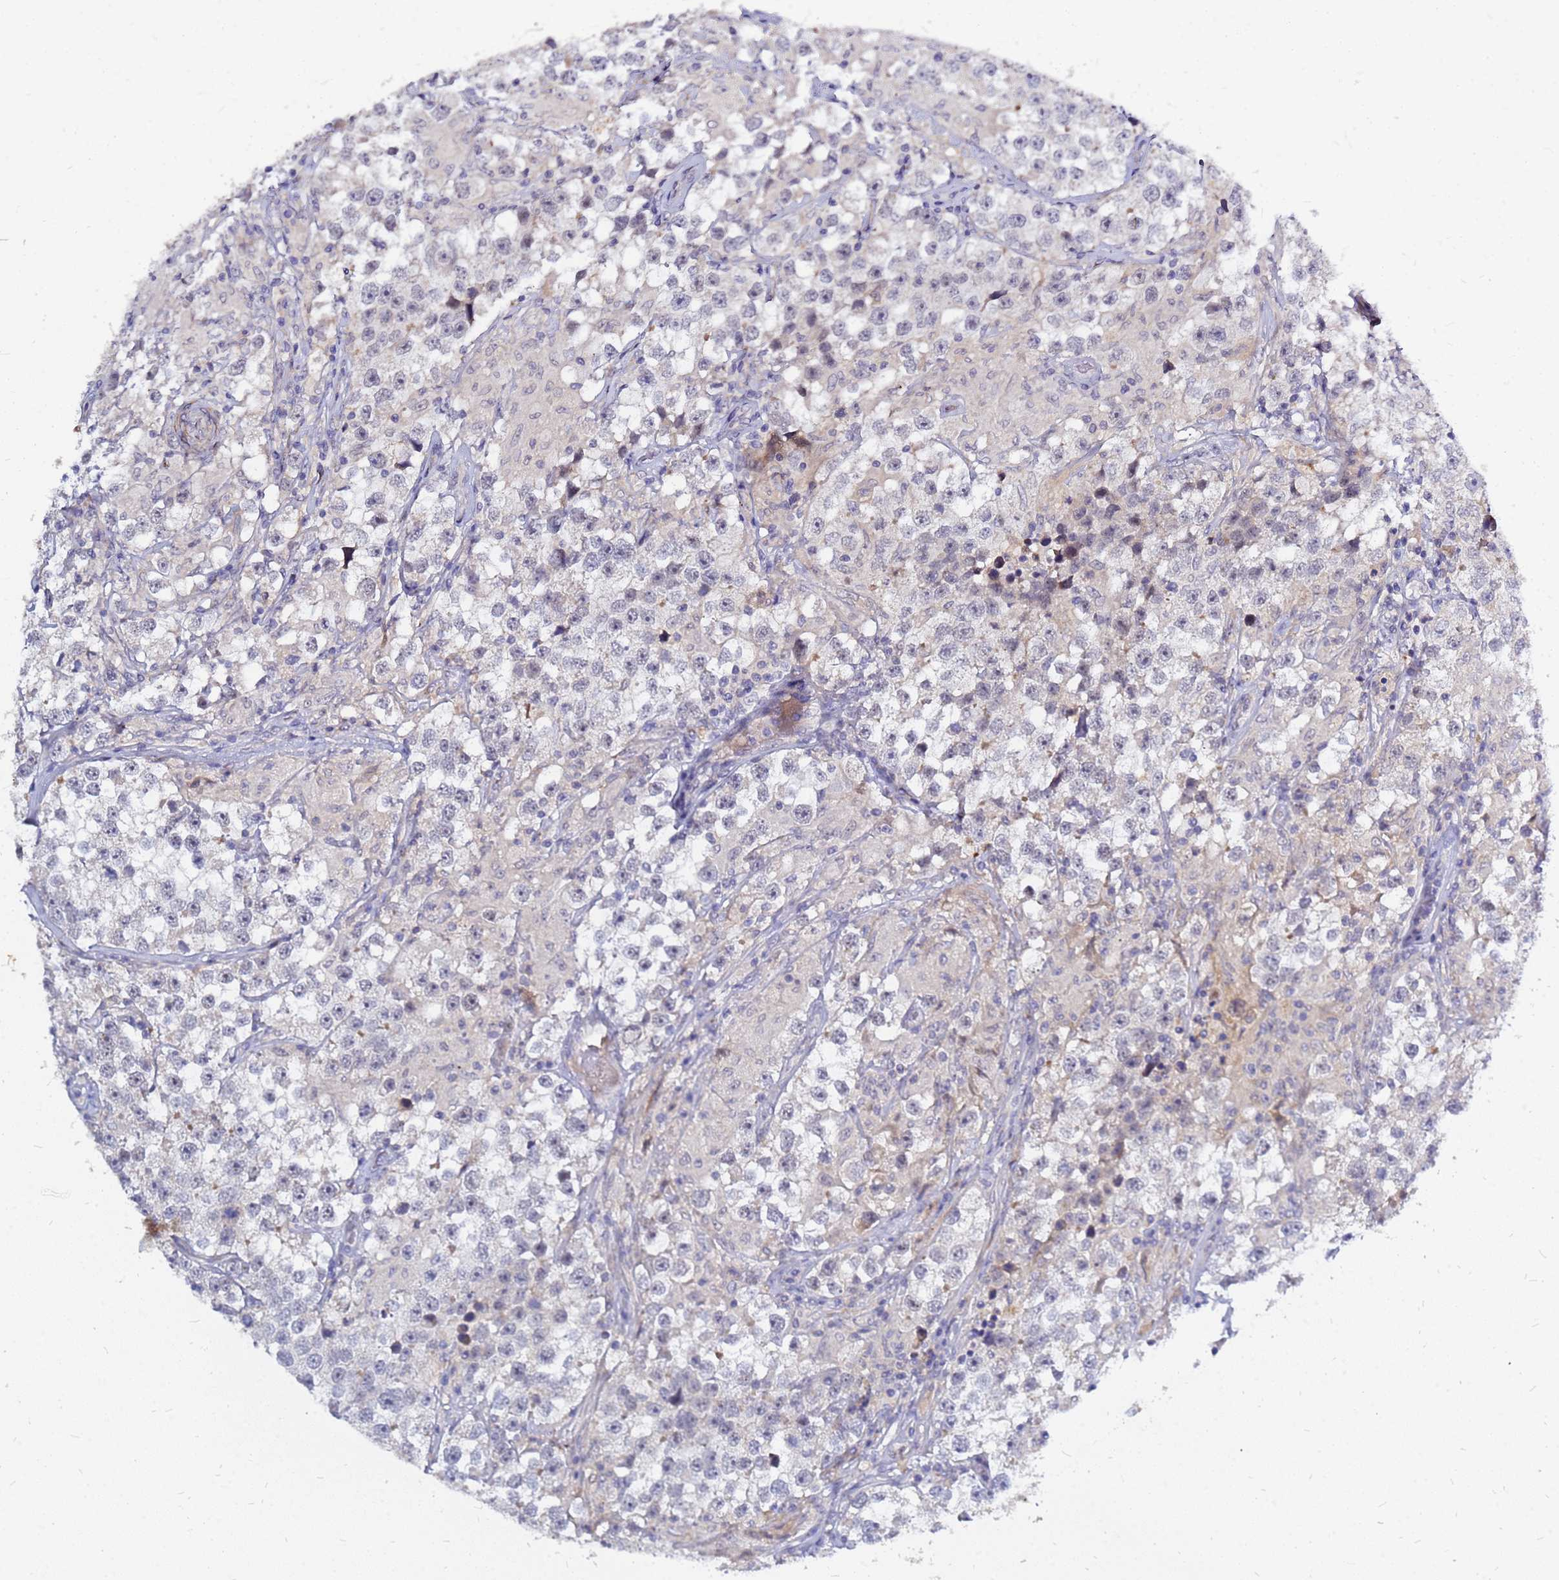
{"staining": {"intensity": "negative", "quantity": "none", "location": "none"}, "tissue": "testis cancer", "cell_type": "Tumor cells", "image_type": "cancer", "snomed": [{"axis": "morphology", "description": "Seminoma, NOS"}, {"axis": "topography", "description": "Testis"}], "caption": "An image of testis cancer stained for a protein demonstrates no brown staining in tumor cells.", "gene": "SRGAP3", "patient": {"sex": "male", "age": 46}}